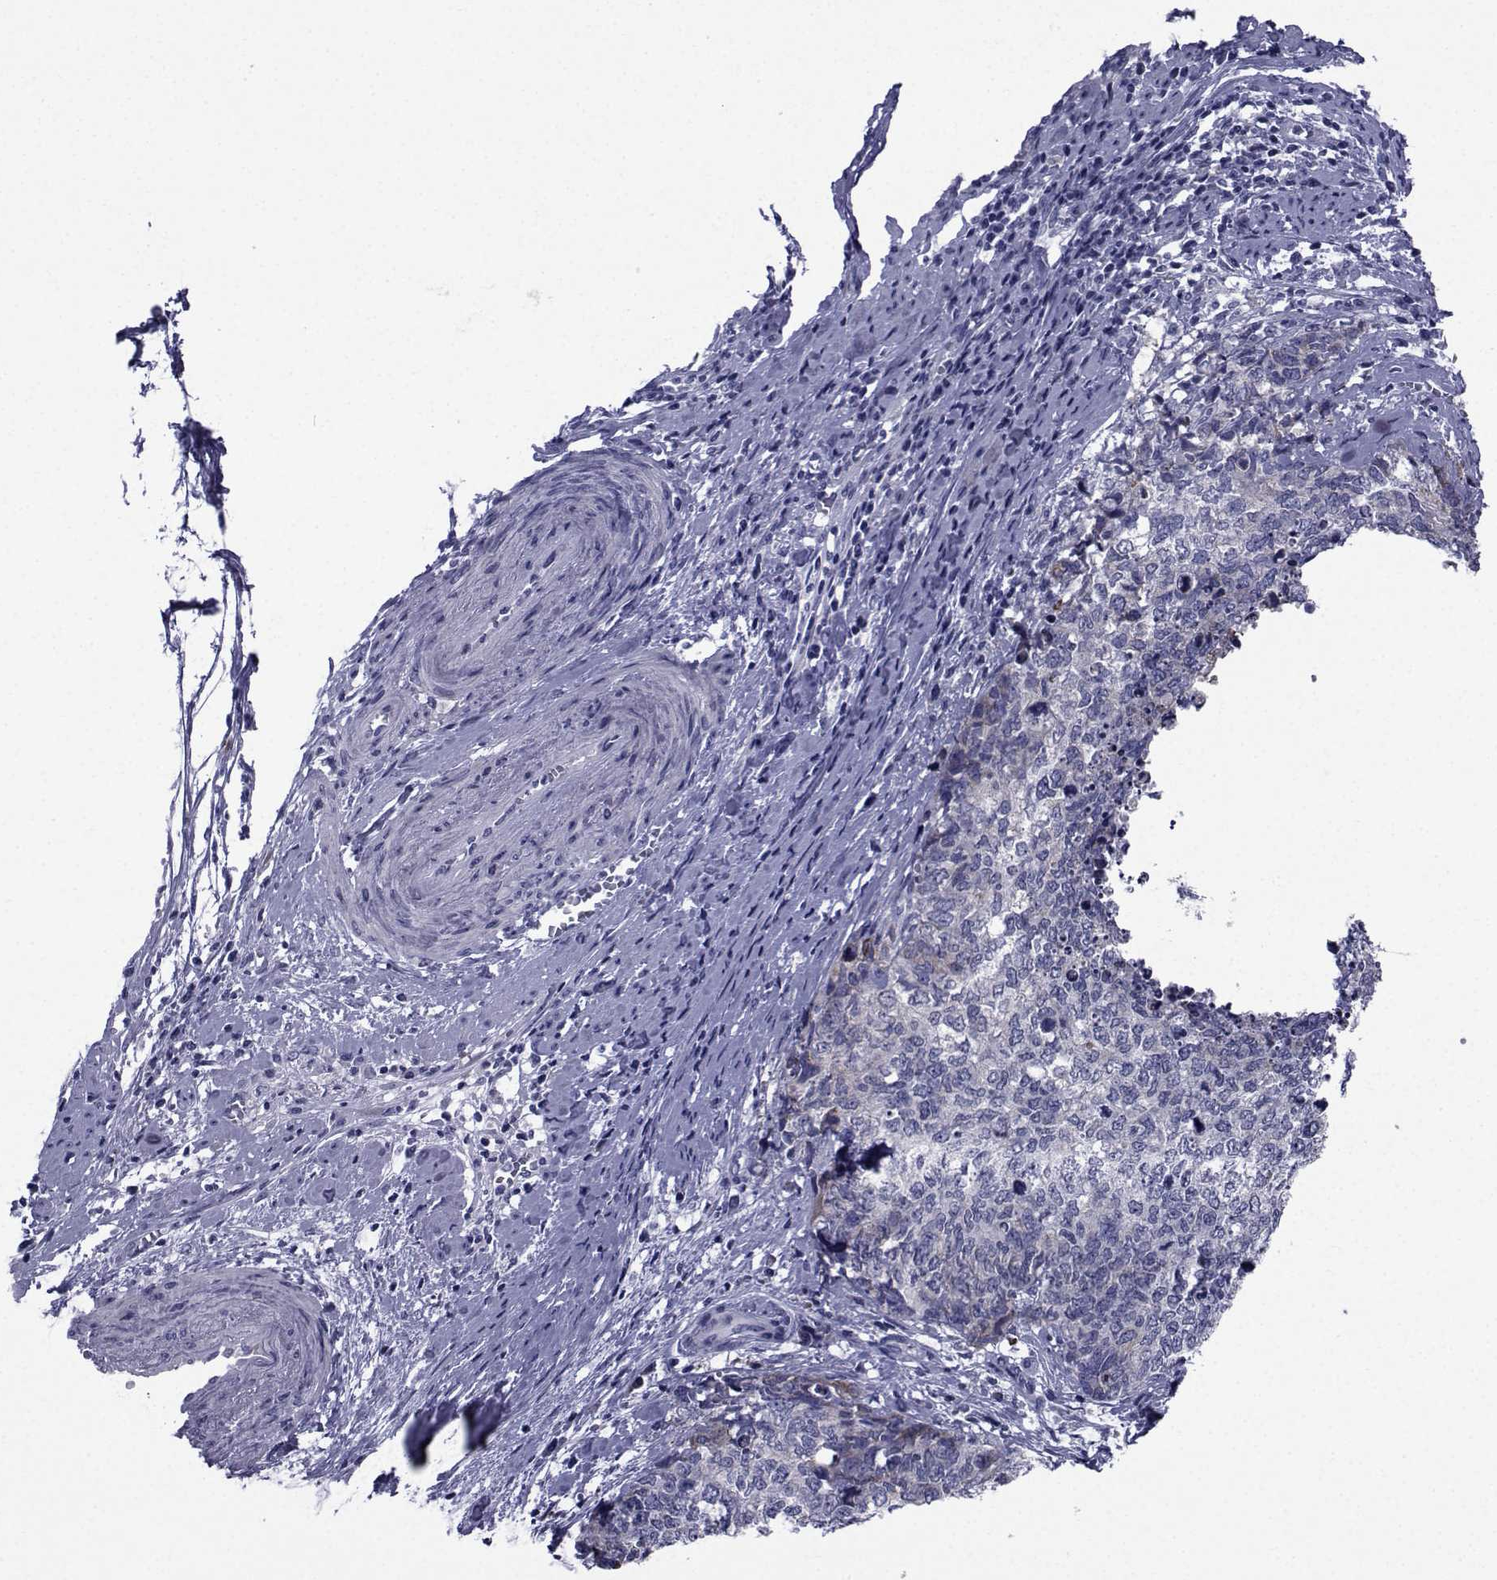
{"staining": {"intensity": "weak", "quantity": "<25%", "location": "cytoplasmic/membranous"}, "tissue": "cervical cancer", "cell_type": "Tumor cells", "image_type": "cancer", "snomed": [{"axis": "morphology", "description": "Squamous cell carcinoma, NOS"}, {"axis": "topography", "description": "Cervix"}], "caption": "Immunohistochemistry of human cervical cancer (squamous cell carcinoma) shows no positivity in tumor cells. (Brightfield microscopy of DAB (3,3'-diaminobenzidine) immunohistochemistry at high magnification).", "gene": "ROPN1", "patient": {"sex": "female", "age": 63}}